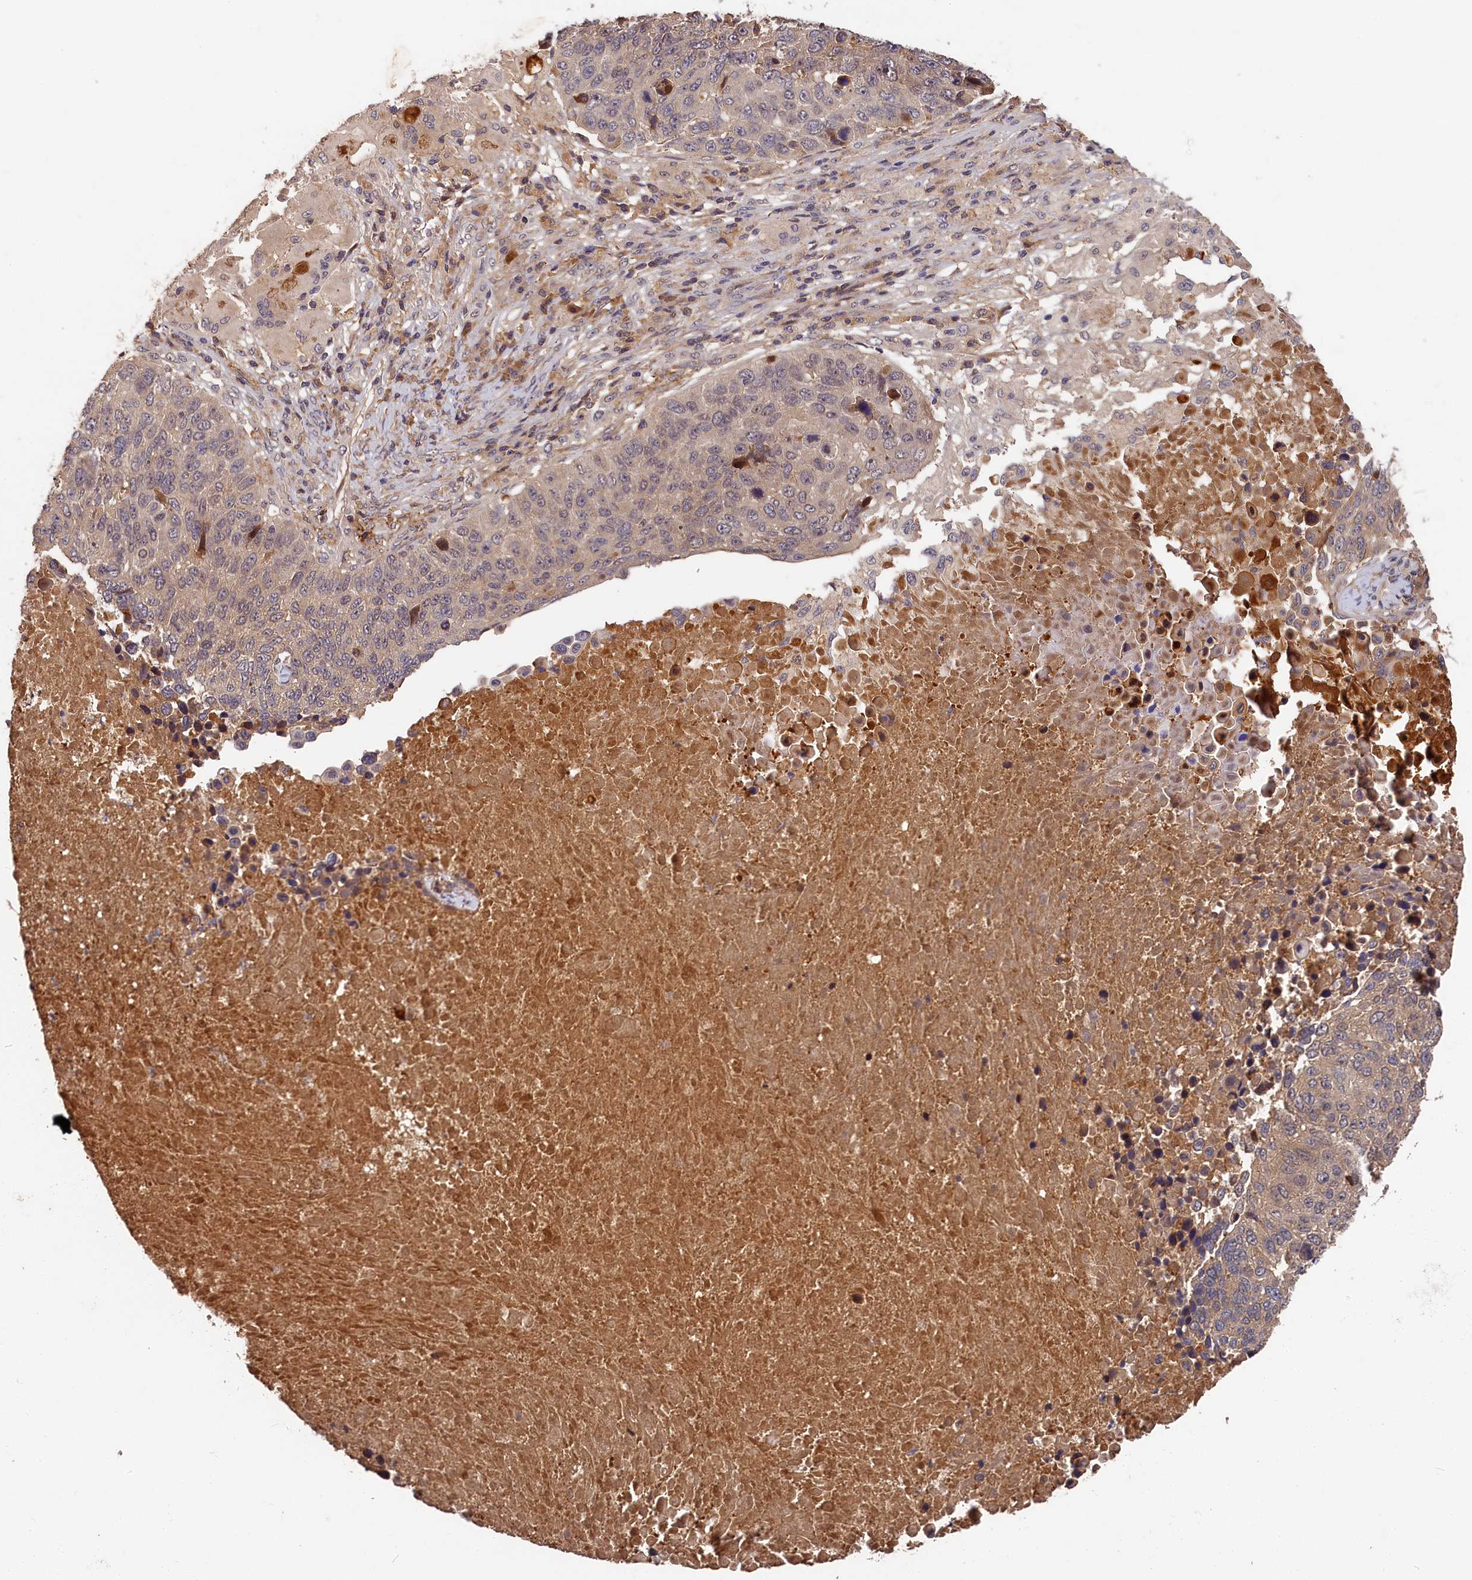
{"staining": {"intensity": "weak", "quantity": "<25%", "location": "cytoplasmic/membranous"}, "tissue": "lung cancer", "cell_type": "Tumor cells", "image_type": "cancer", "snomed": [{"axis": "morphology", "description": "Normal tissue, NOS"}, {"axis": "morphology", "description": "Squamous cell carcinoma, NOS"}, {"axis": "topography", "description": "Lymph node"}, {"axis": "topography", "description": "Lung"}], "caption": "Immunohistochemistry photomicrograph of squamous cell carcinoma (lung) stained for a protein (brown), which exhibits no expression in tumor cells.", "gene": "ITIH1", "patient": {"sex": "male", "age": 66}}